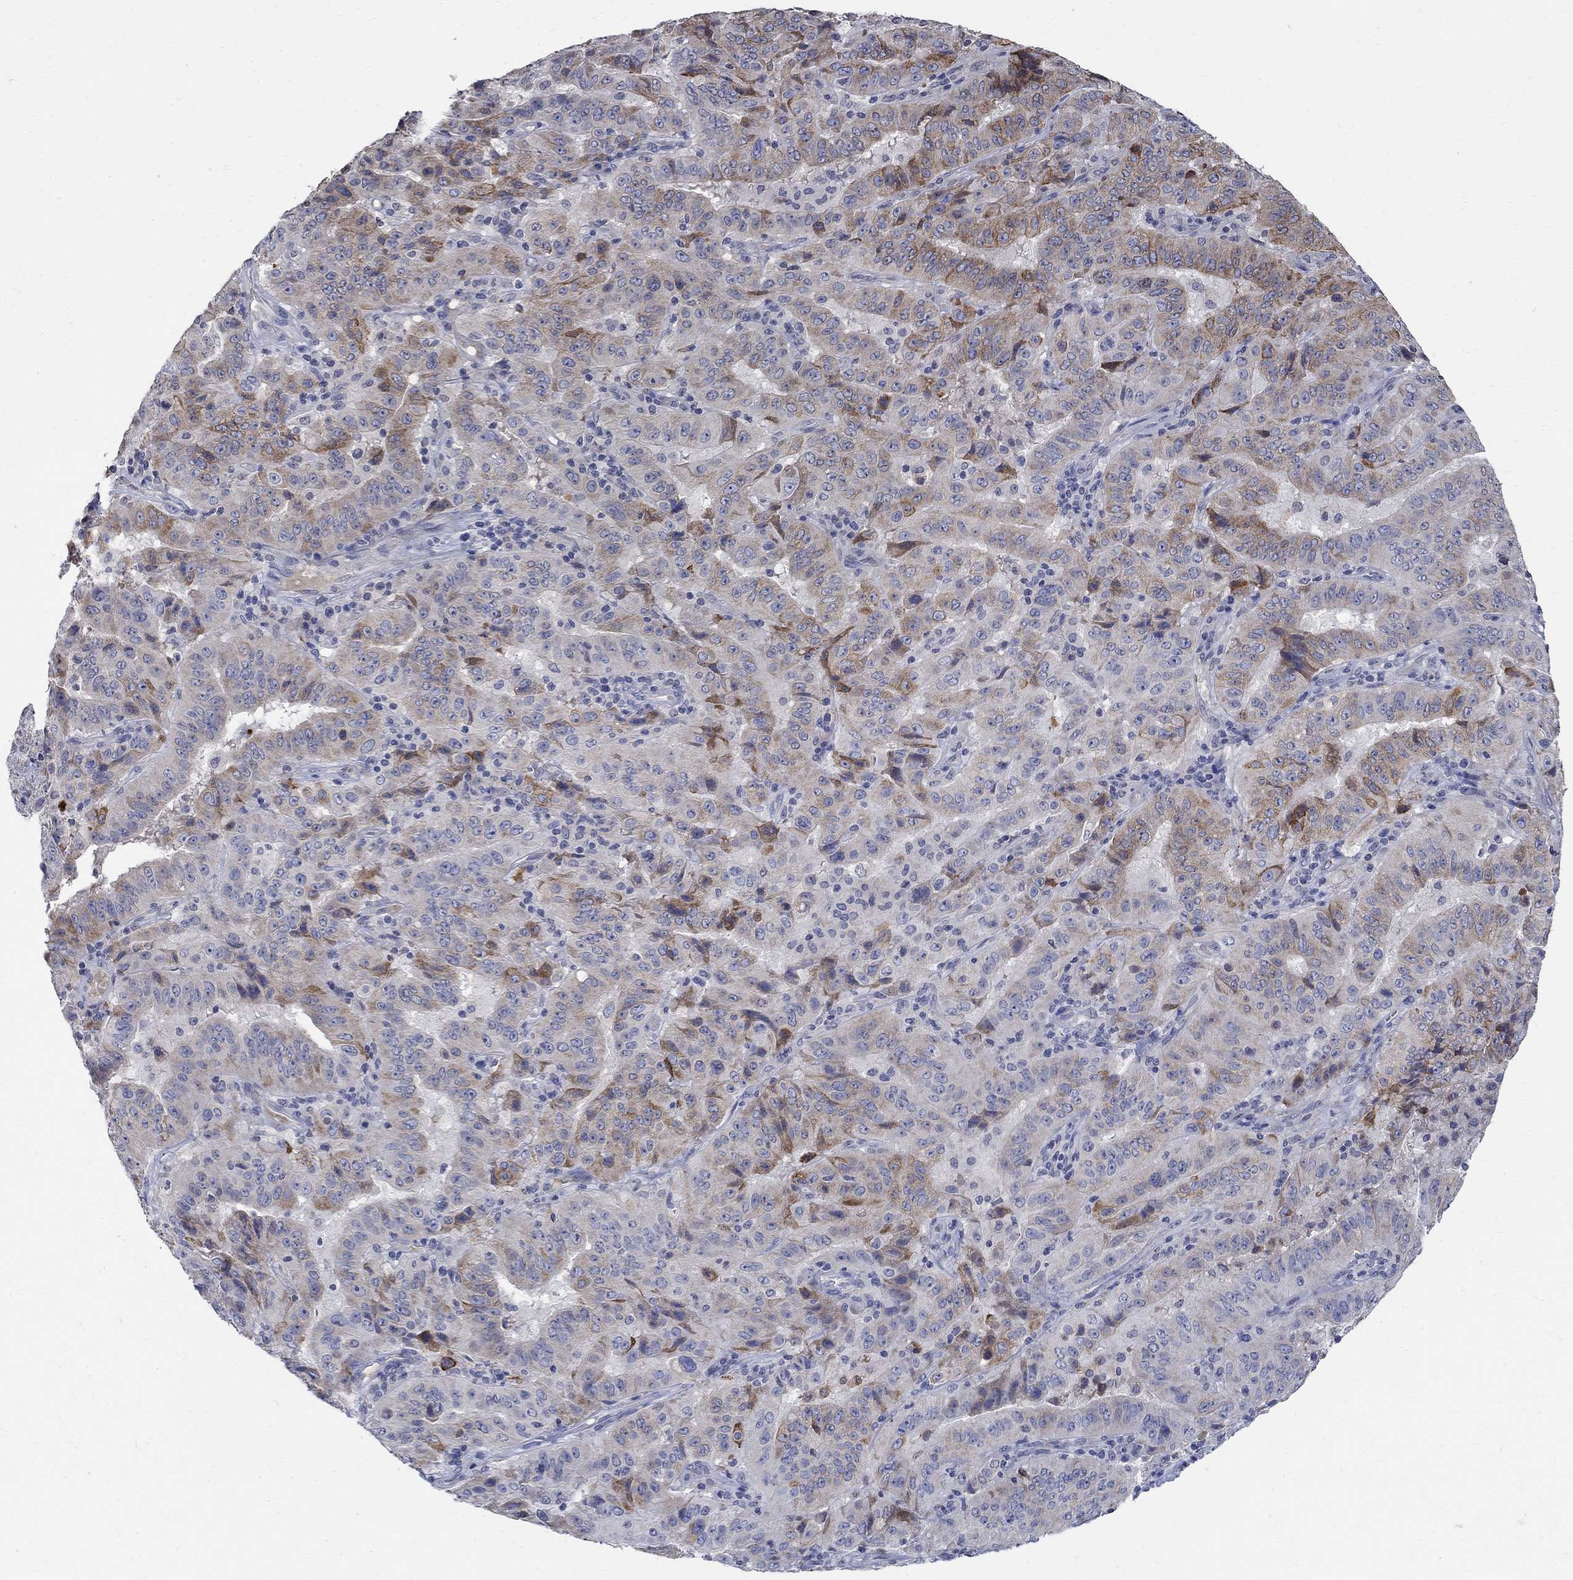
{"staining": {"intensity": "strong", "quantity": "<25%", "location": "cytoplasmic/membranous"}, "tissue": "pancreatic cancer", "cell_type": "Tumor cells", "image_type": "cancer", "snomed": [{"axis": "morphology", "description": "Adenocarcinoma, NOS"}, {"axis": "topography", "description": "Pancreas"}], "caption": "Tumor cells show medium levels of strong cytoplasmic/membranous expression in about <25% of cells in pancreatic cancer (adenocarcinoma).", "gene": "TMEM169", "patient": {"sex": "male", "age": 63}}